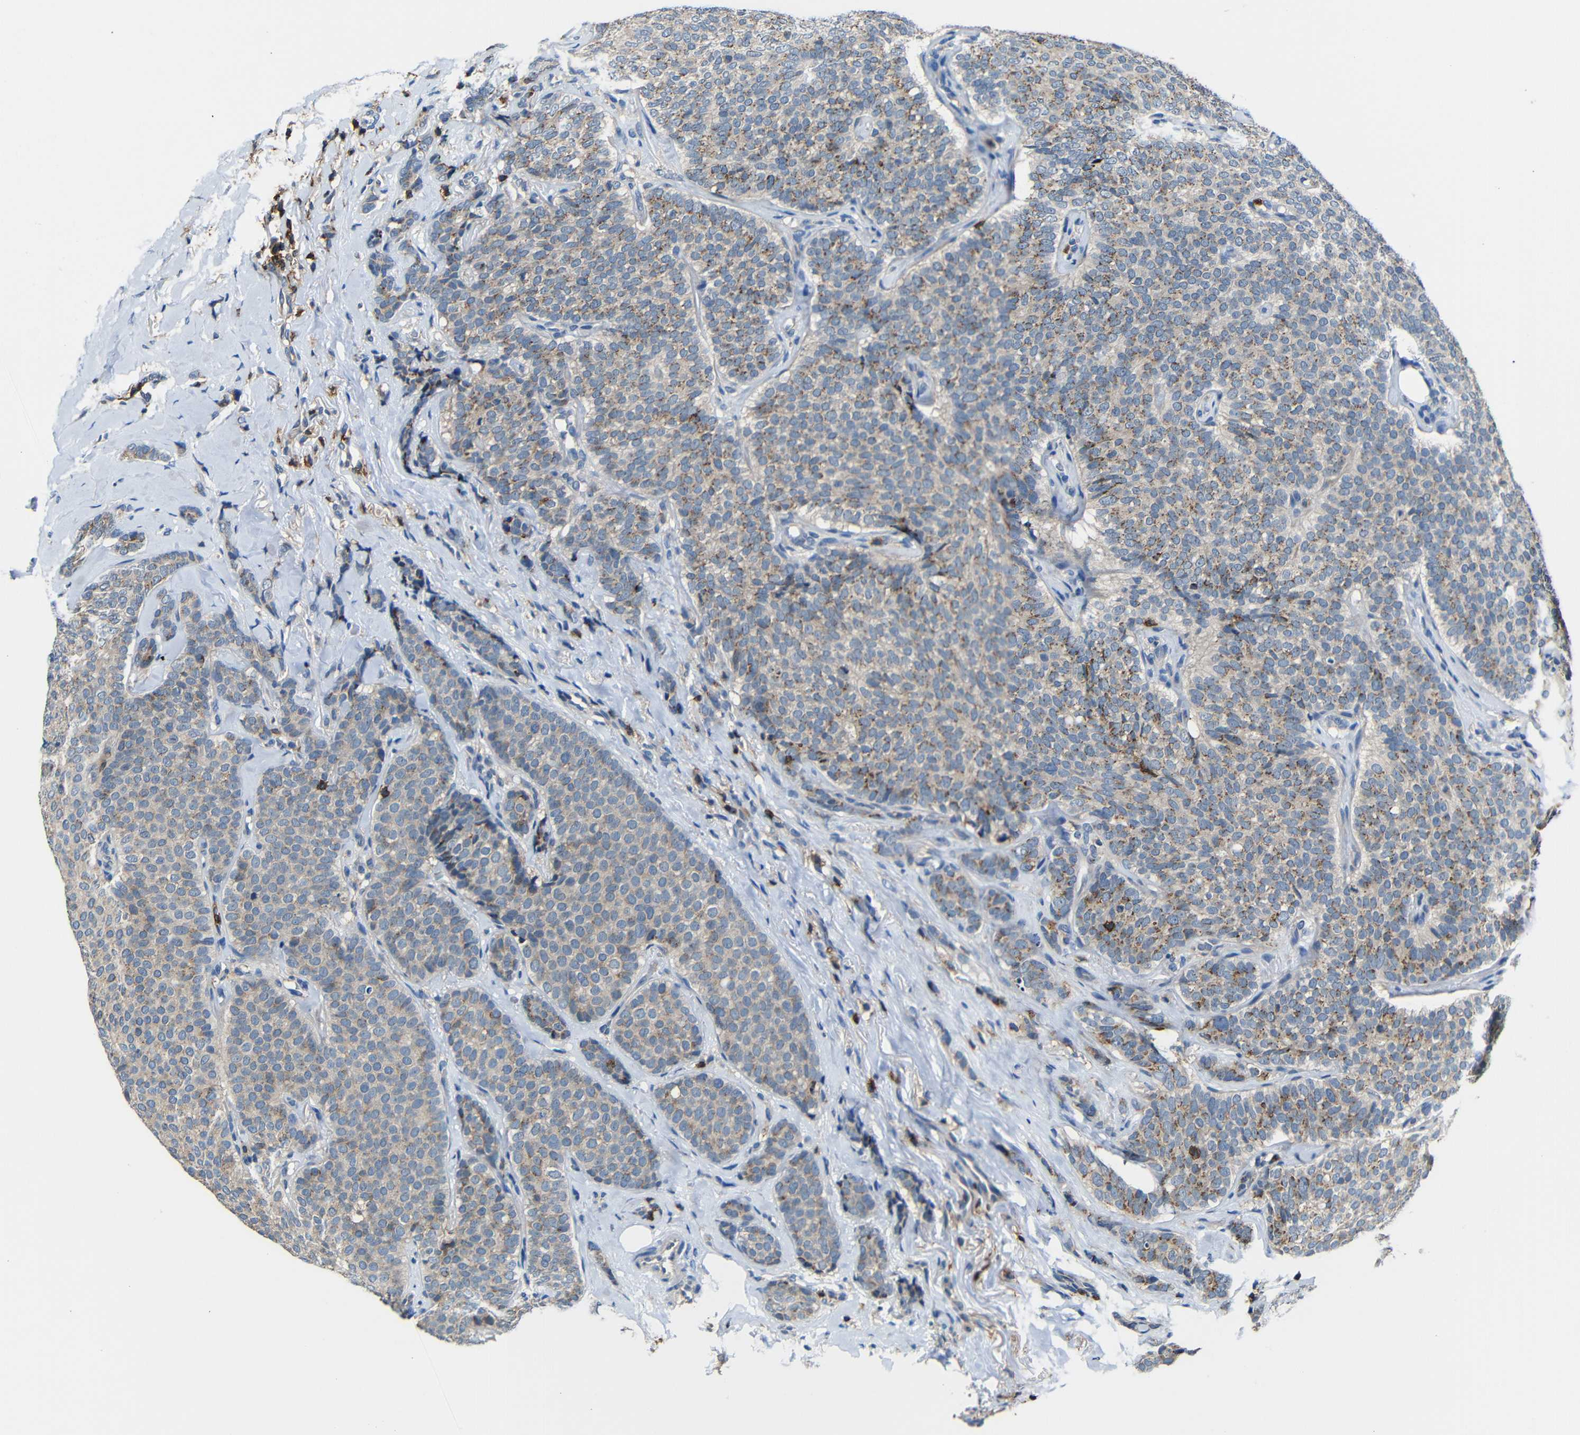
{"staining": {"intensity": "moderate", "quantity": "25%-75%", "location": "cytoplasmic/membranous"}, "tissue": "breast cancer", "cell_type": "Tumor cells", "image_type": "cancer", "snomed": [{"axis": "morphology", "description": "Lobular carcinoma"}, {"axis": "topography", "description": "Skin"}, {"axis": "topography", "description": "Breast"}], "caption": "Human breast cancer stained with a protein marker displays moderate staining in tumor cells.", "gene": "P2RY12", "patient": {"sex": "female", "age": 46}}